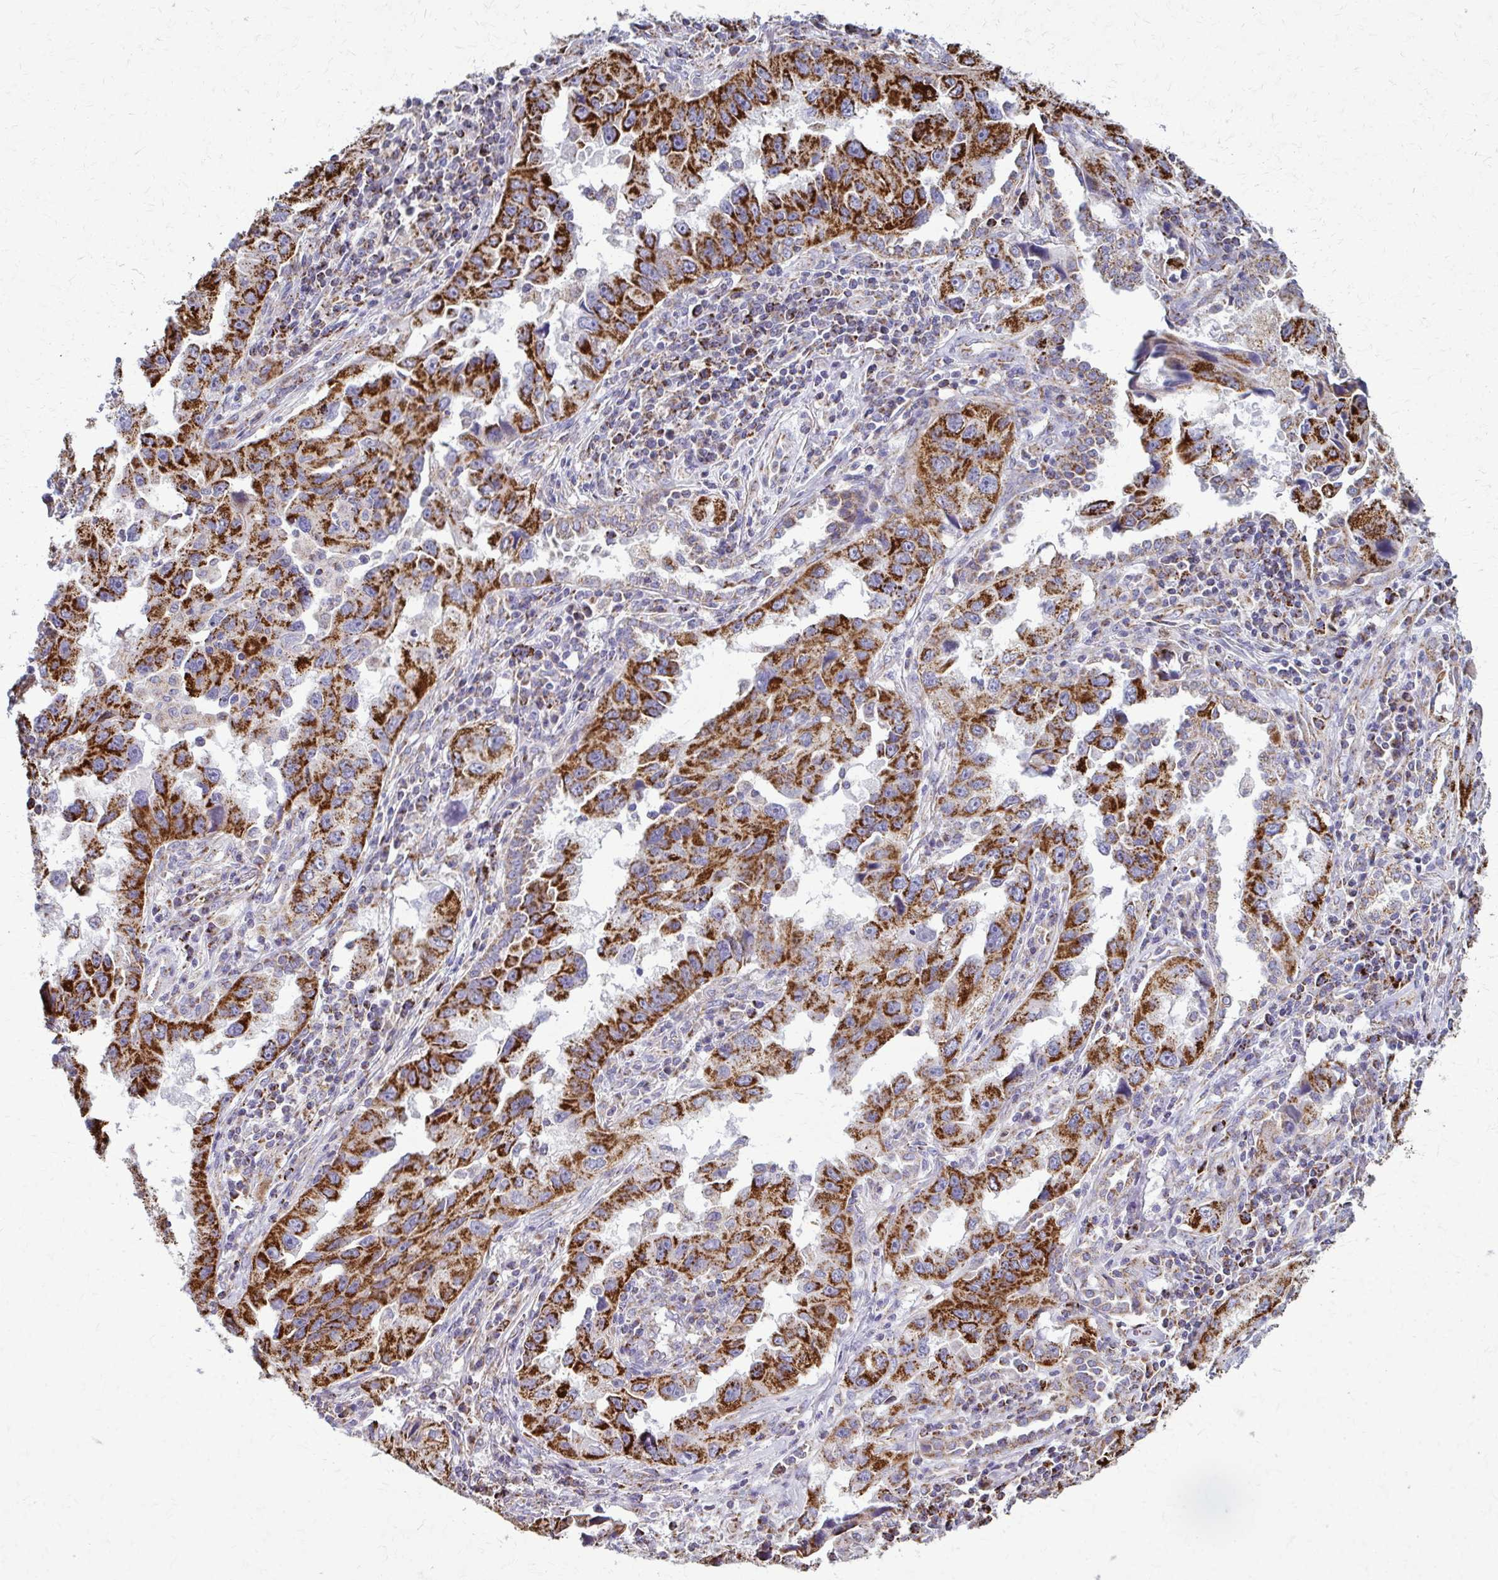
{"staining": {"intensity": "strong", "quantity": ">75%", "location": "cytoplasmic/membranous"}, "tissue": "lung cancer", "cell_type": "Tumor cells", "image_type": "cancer", "snomed": [{"axis": "morphology", "description": "Adenocarcinoma, NOS"}, {"axis": "topography", "description": "Lung"}], "caption": "Human lung cancer (adenocarcinoma) stained with a protein marker demonstrates strong staining in tumor cells.", "gene": "TVP23A", "patient": {"sex": "female", "age": 73}}